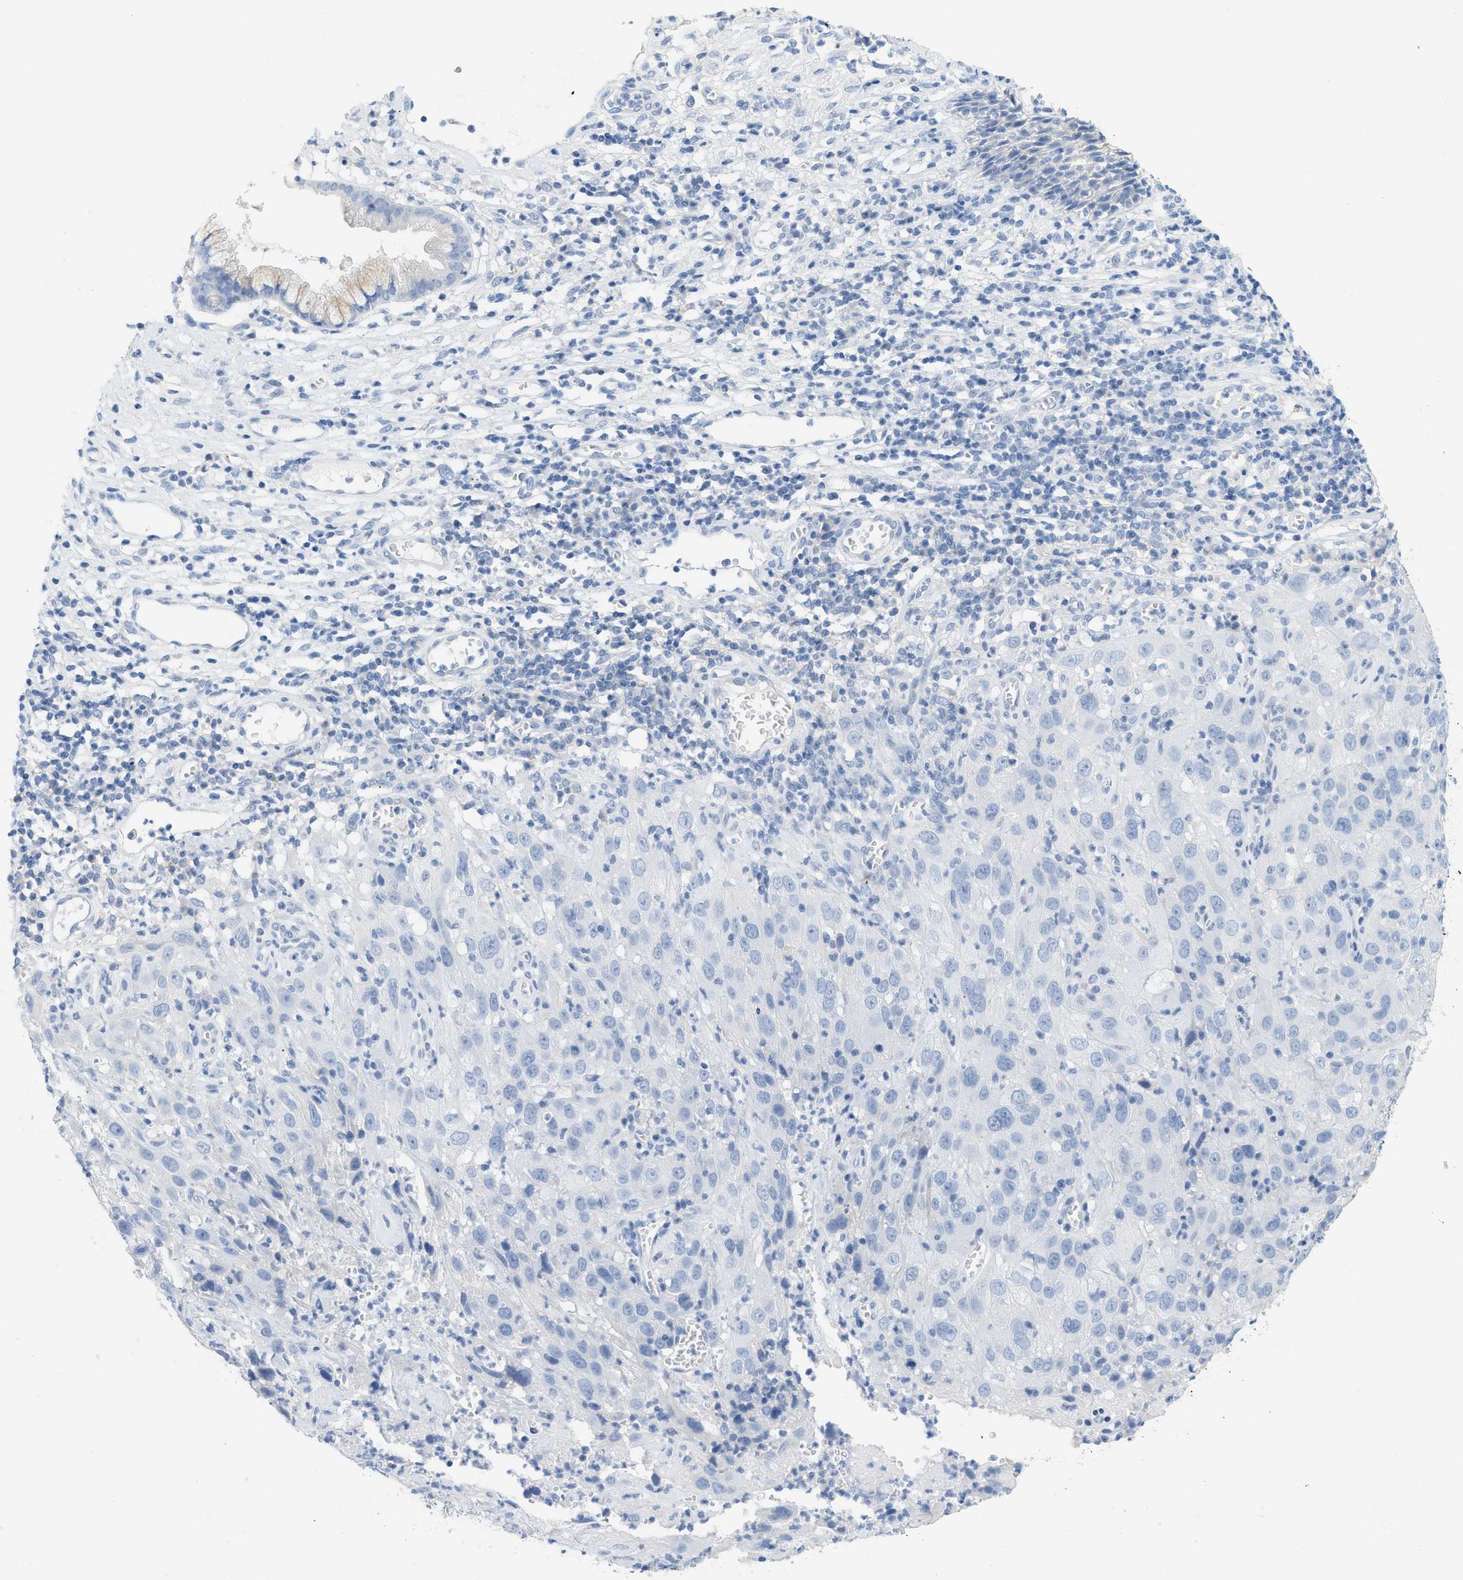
{"staining": {"intensity": "negative", "quantity": "none", "location": "none"}, "tissue": "cervical cancer", "cell_type": "Tumor cells", "image_type": "cancer", "snomed": [{"axis": "morphology", "description": "Squamous cell carcinoma, NOS"}, {"axis": "topography", "description": "Cervix"}], "caption": "The immunohistochemistry micrograph has no significant expression in tumor cells of cervical cancer tissue.", "gene": "PAPPA", "patient": {"sex": "female", "age": 32}}